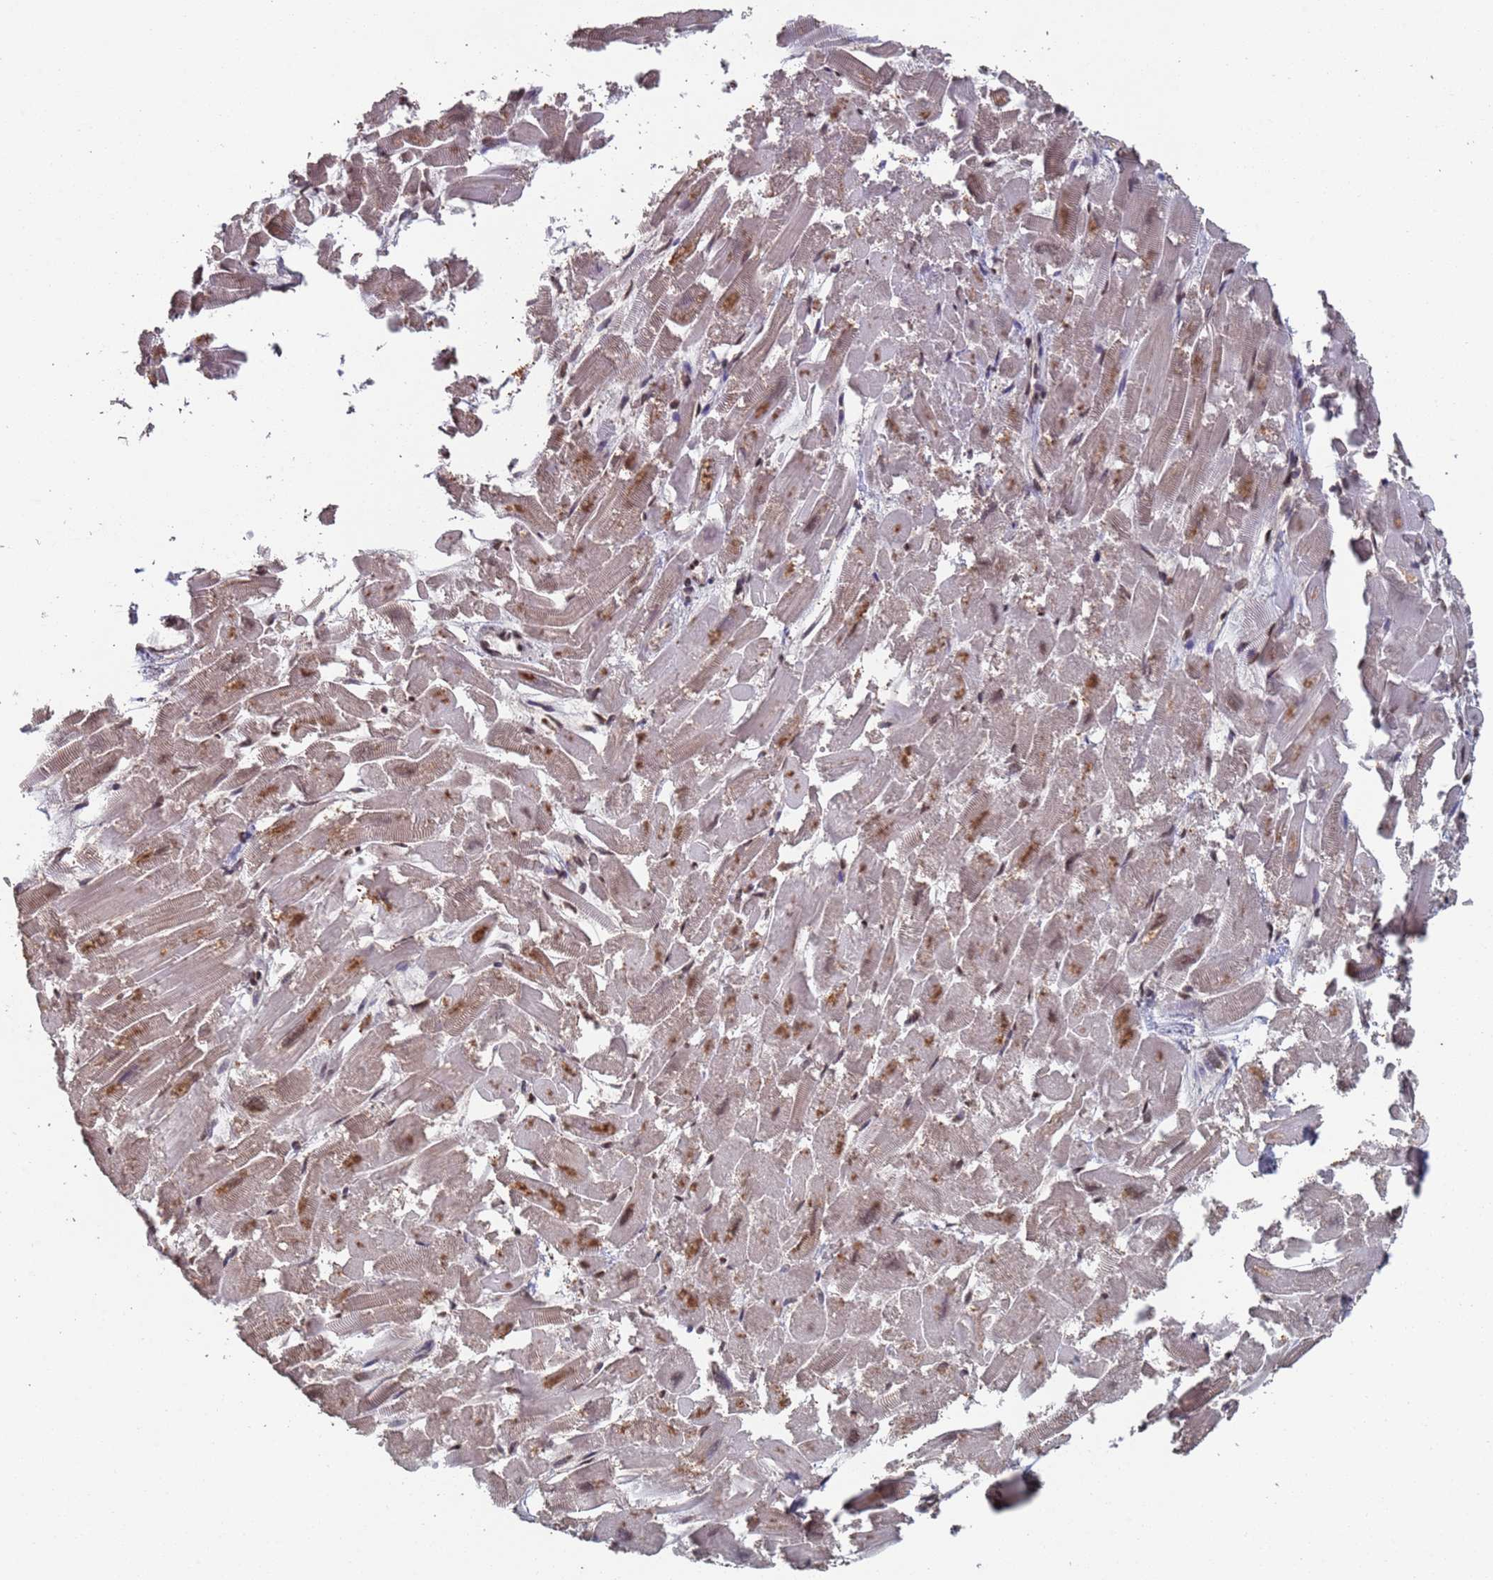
{"staining": {"intensity": "moderate", "quantity": ">75%", "location": "cytoplasmic/membranous,nuclear"}, "tissue": "heart muscle", "cell_type": "Cardiomyocytes", "image_type": "normal", "snomed": [{"axis": "morphology", "description": "Normal tissue, NOS"}, {"axis": "topography", "description": "Heart"}], "caption": "A high-resolution micrograph shows IHC staining of normal heart muscle, which shows moderate cytoplasmic/membranous,nuclear expression in about >75% of cardiomyocytes. (Brightfield microscopy of DAB IHC at high magnification).", "gene": "FUBP3", "patient": {"sex": "male", "age": 54}}